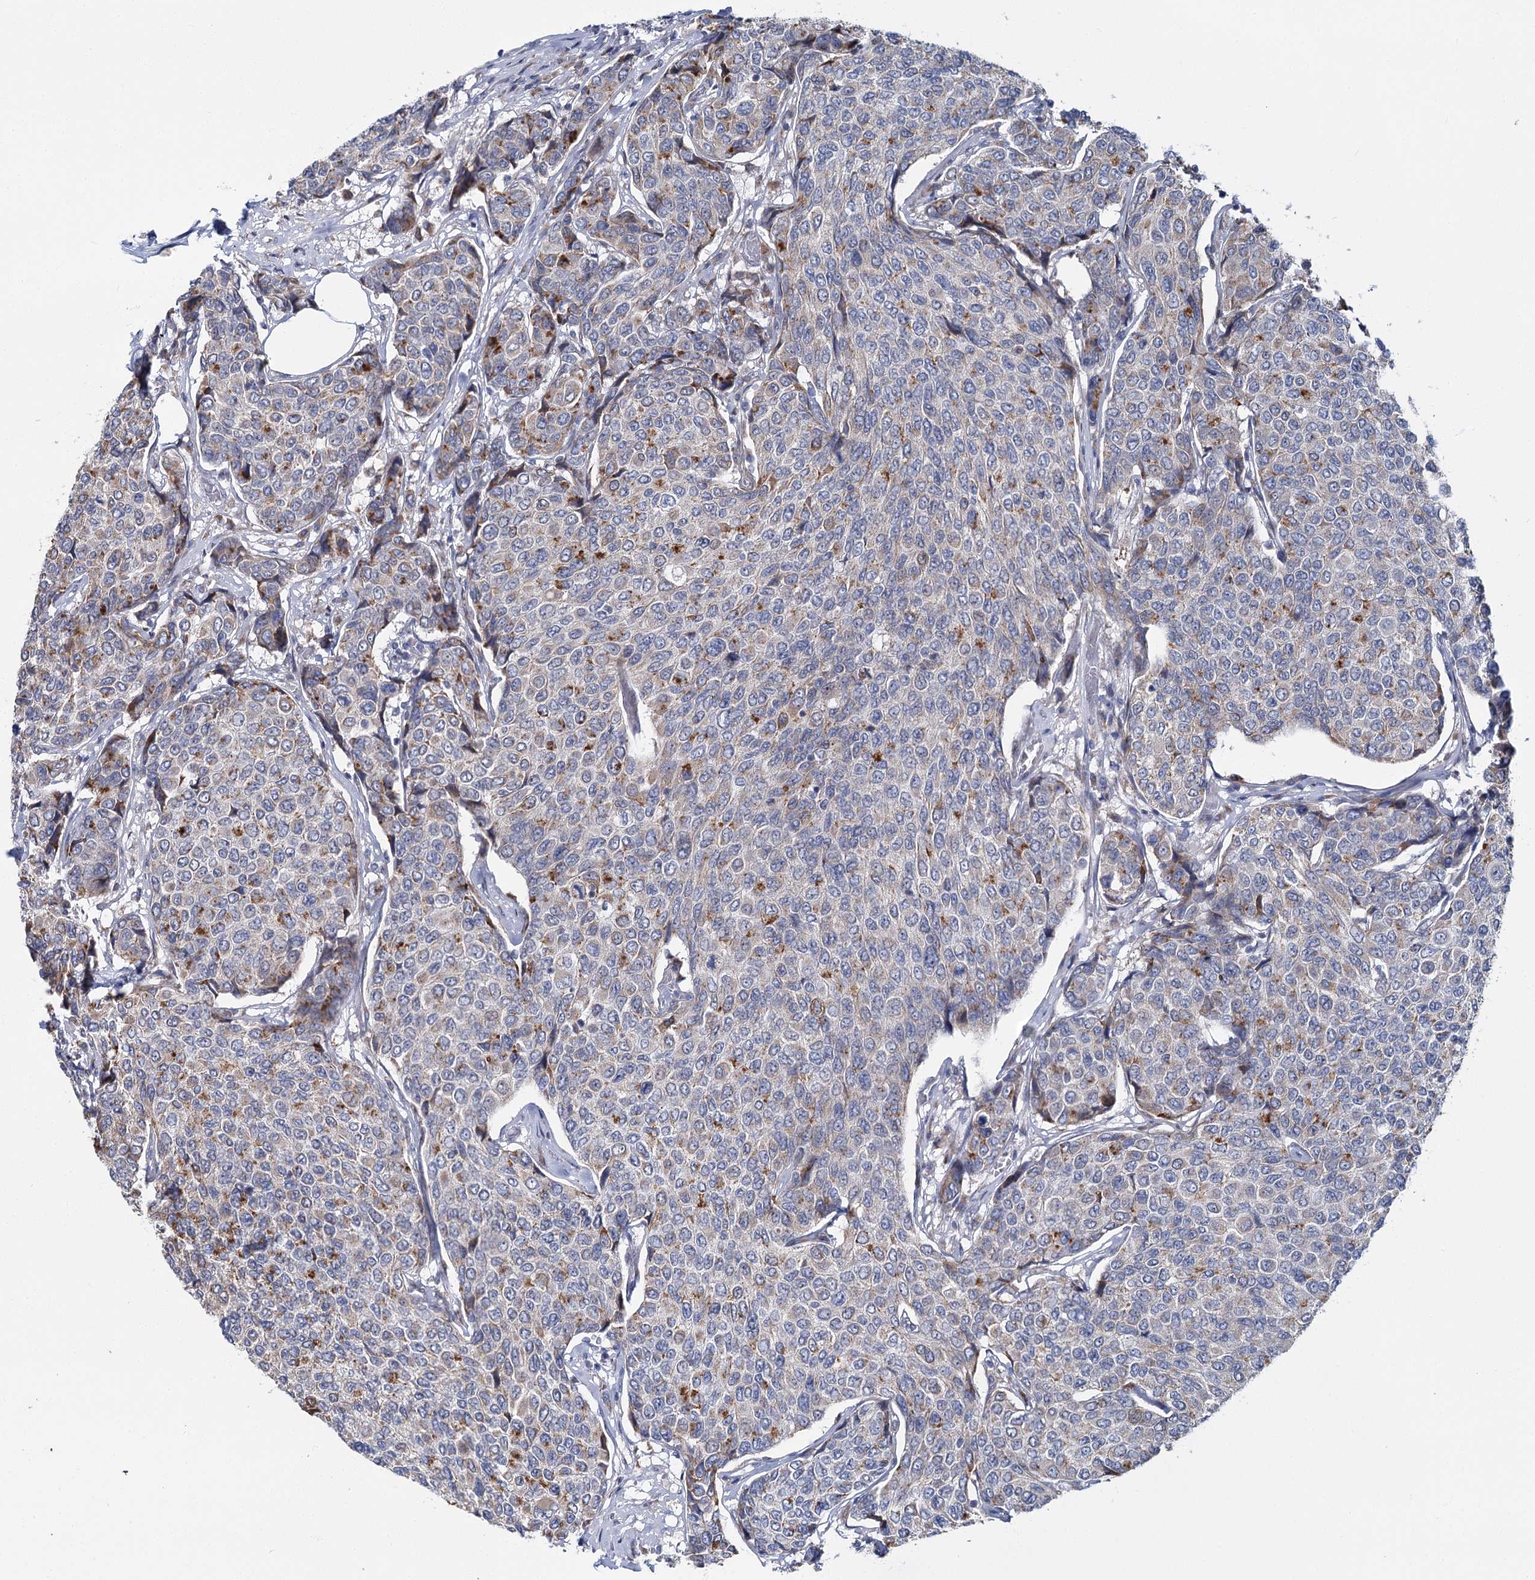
{"staining": {"intensity": "moderate", "quantity": "<25%", "location": "cytoplasmic/membranous"}, "tissue": "breast cancer", "cell_type": "Tumor cells", "image_type": "cancer", "snomed": [{"axis": "morphology", "description": "Duct carcinoma"}, {"axis": "topography", "description": "Breast"}], "caption": "Breast cancer stained with a brown dye demonstrates moderate cytoplasmic/membranous positive staining in about <25% of tumor cells.", "gene": "CPLANE1", "patient": {"sex": "female", "age": 55}}